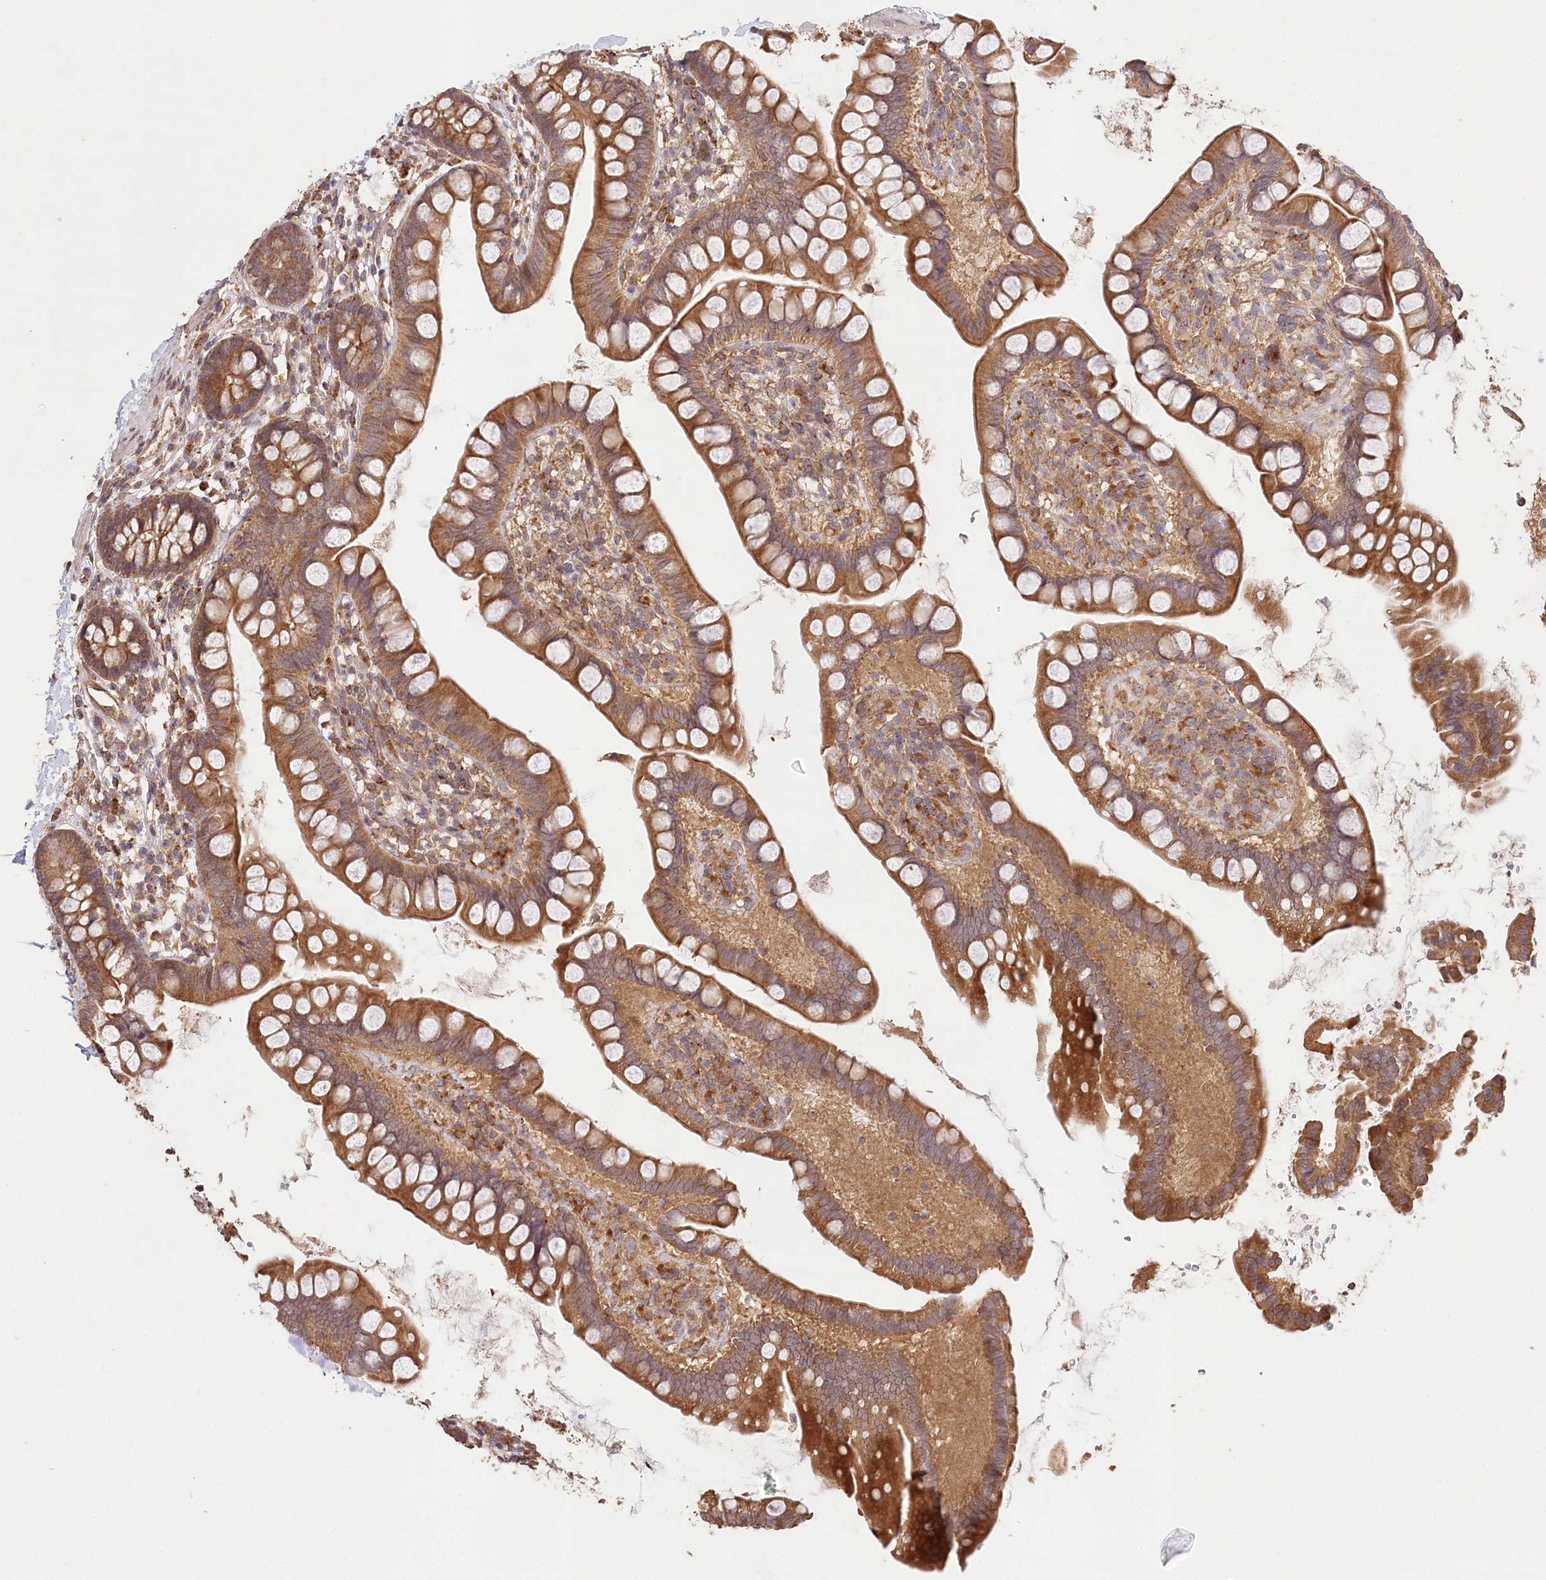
{"staining": {"intensity": "strong", "quantity": ">75%", "location": "cytoplasmic/membranous"}, "tissue": "small intestine", "cell_type": "Glandular cells", "image_type": "normal", "snomed": [{"axis": "morphology", "description": "Normal tissue, NOS"}, {"axis": "topography", "description": "Small intestine"}], "caption": "Protein expression analysis of normal human small intestine reveals strong cytoplasmic/membranous staining in approximately >75% of glandular cells. (Stains: DAB (3,3'-diaminobenzidine) in brown, nuclei in blue, Microscopy: brightfield microscopy at high magnification).", "gene": "DMXL1", "patient": {"sex": "female", "age": 84}}